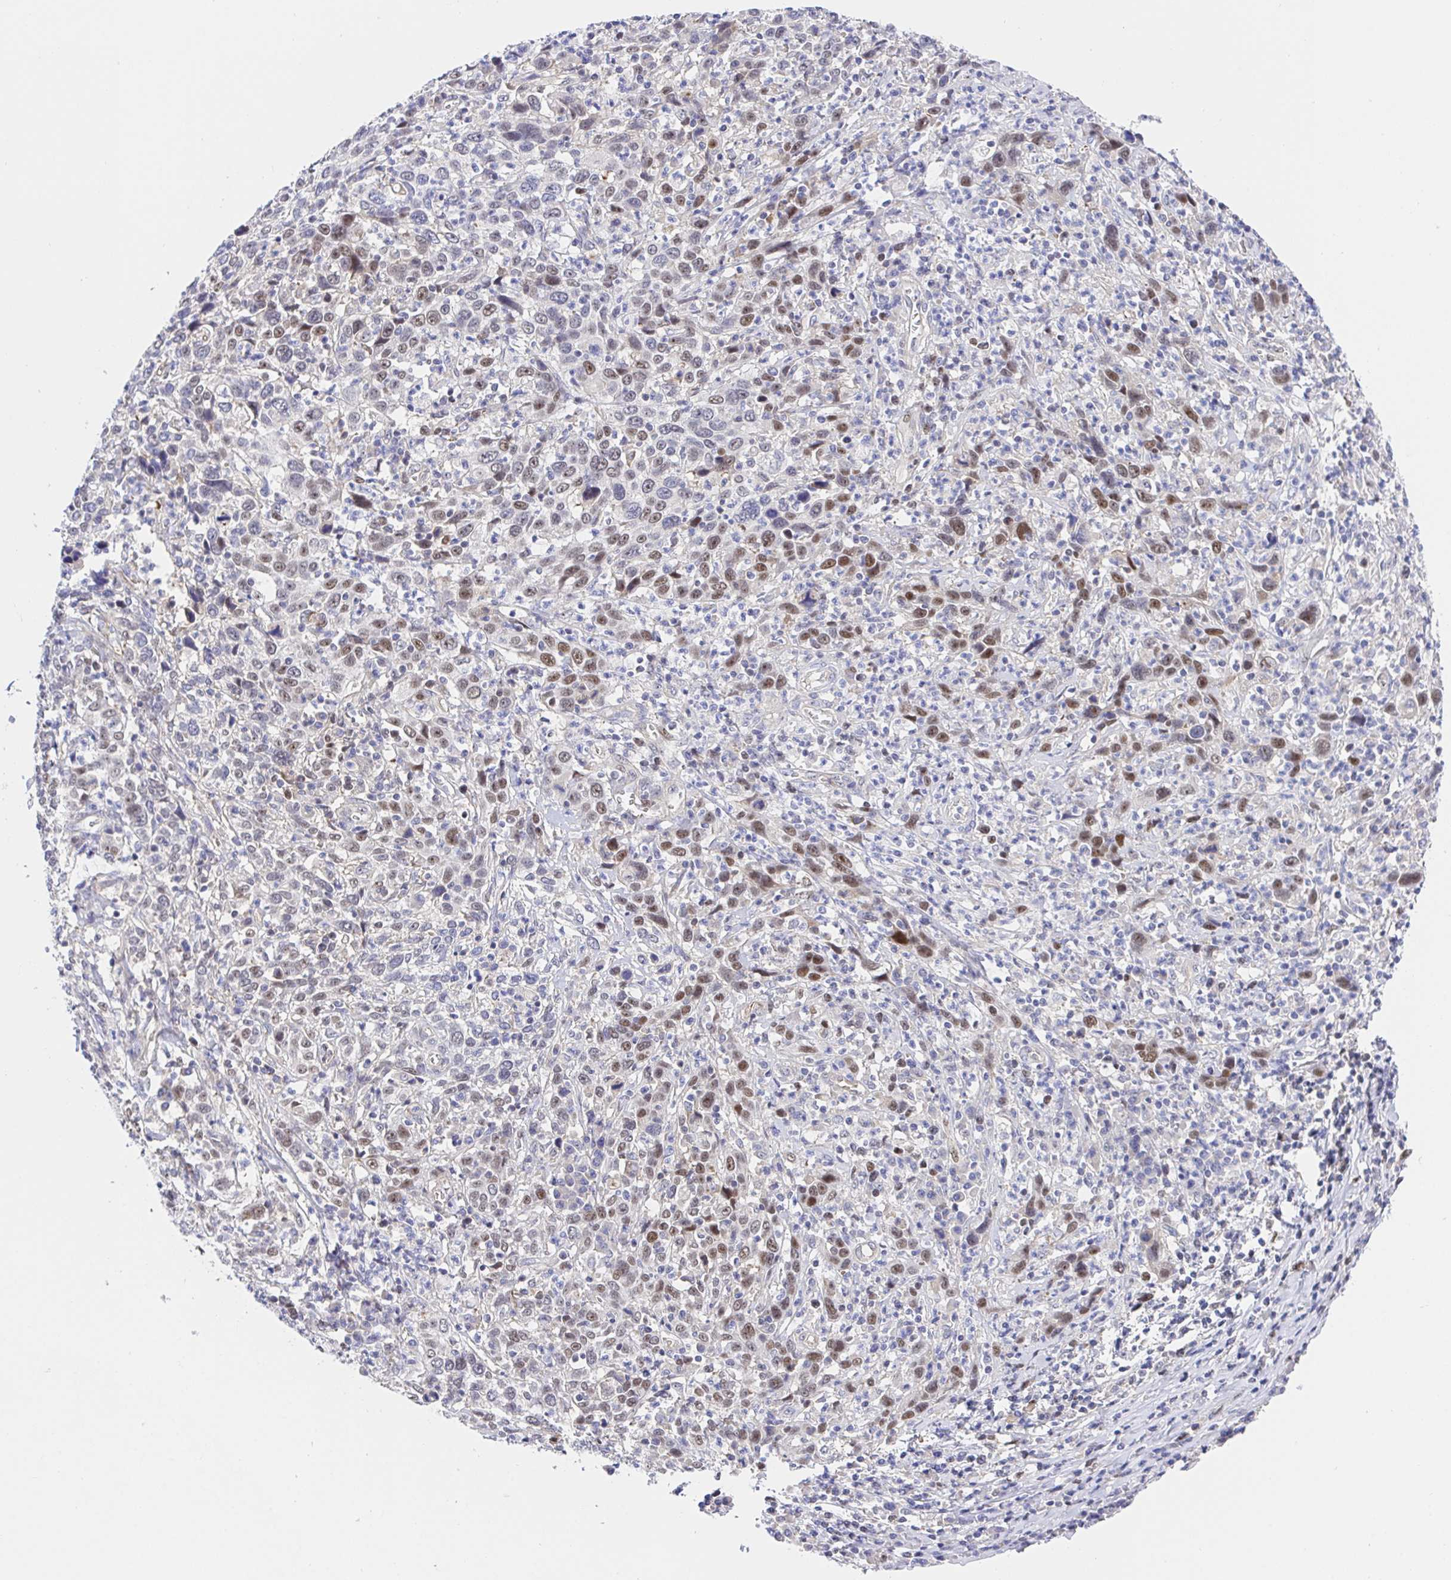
{"staining": {"intensity": "moderate", "quantity": "25%-75%", "location": "nuclear"}, "tissue": "cervical cancer", "cell_type": "Tumor cells", "image_type": "cancer", "snomed": [{"axis": "morphology", "description": "Squamous cell carcinoma, NOS"}, {"axis": "topography", "description": "Cervix"}], "caption": "Moderate nuclear protein expression is identified in approximately 25%-75% of tumor cells in cervical squamous cell carcinoma.", "gene": "TIMELESS", "patient": {"sex": "female", "age": 46}}